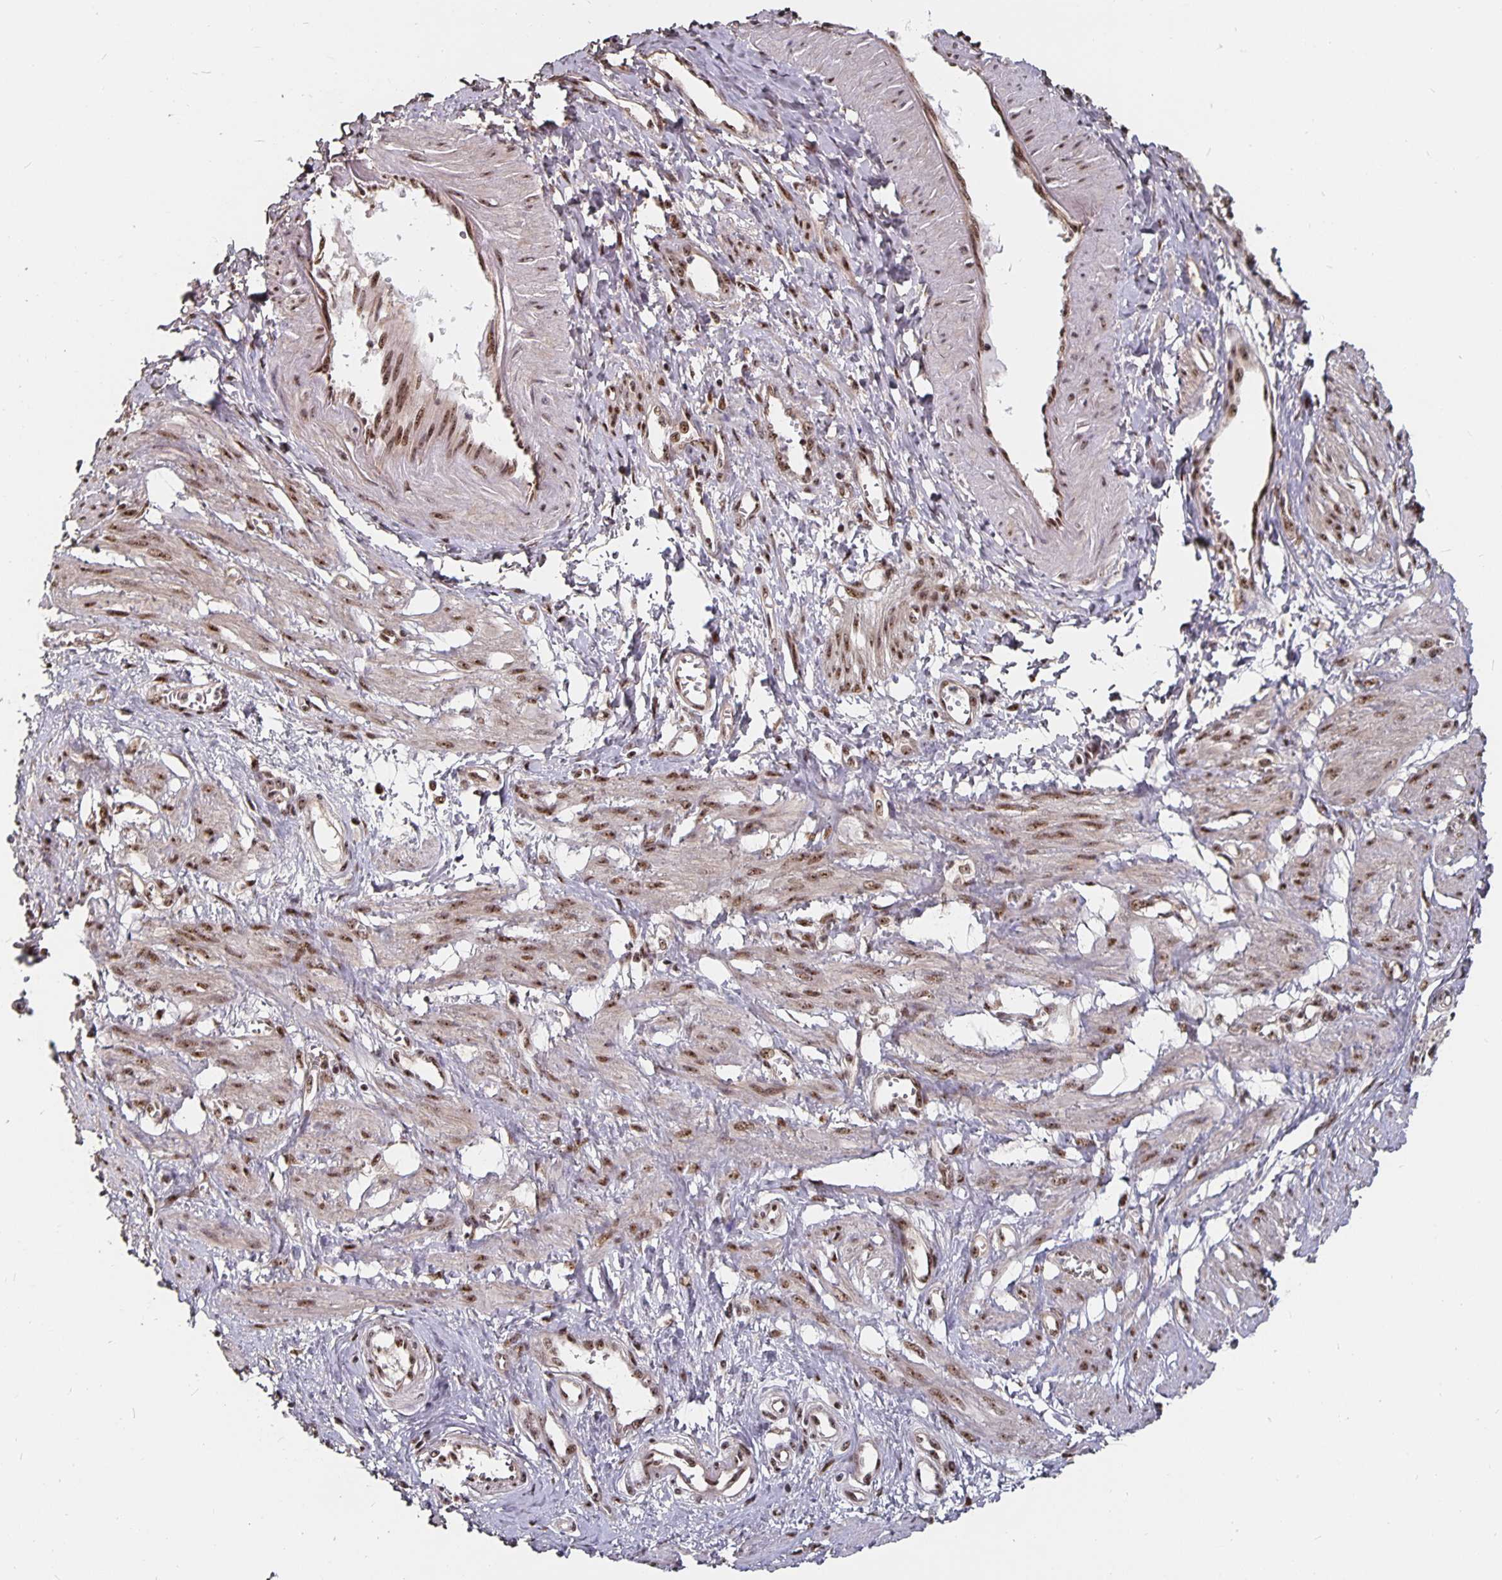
{"staining": {"intensity": "strong", "quantity": "25%-75%", "location": "nuclear"}, "tissue": "smooth muscle", "cell_type": "Smooth muscle cells", "image_type": "normal", "snomed": [{"axis": "morphology", "description": "Normal tissue, NOS"}, {"axis": "topography", "description": "Smooth muscle"}, {"axis": "topography", "description": "Uterus"}], "caption": "Smooth muscle was stained to show a protein in brown. There is high levels of strong nuclear expression in about 25%-75% of smooth muscle cells. (DAB IHC with brightfield microscopy, high magnification).", "gene": "LAS1L", "patient": {"sex": "female", "age": 39}}